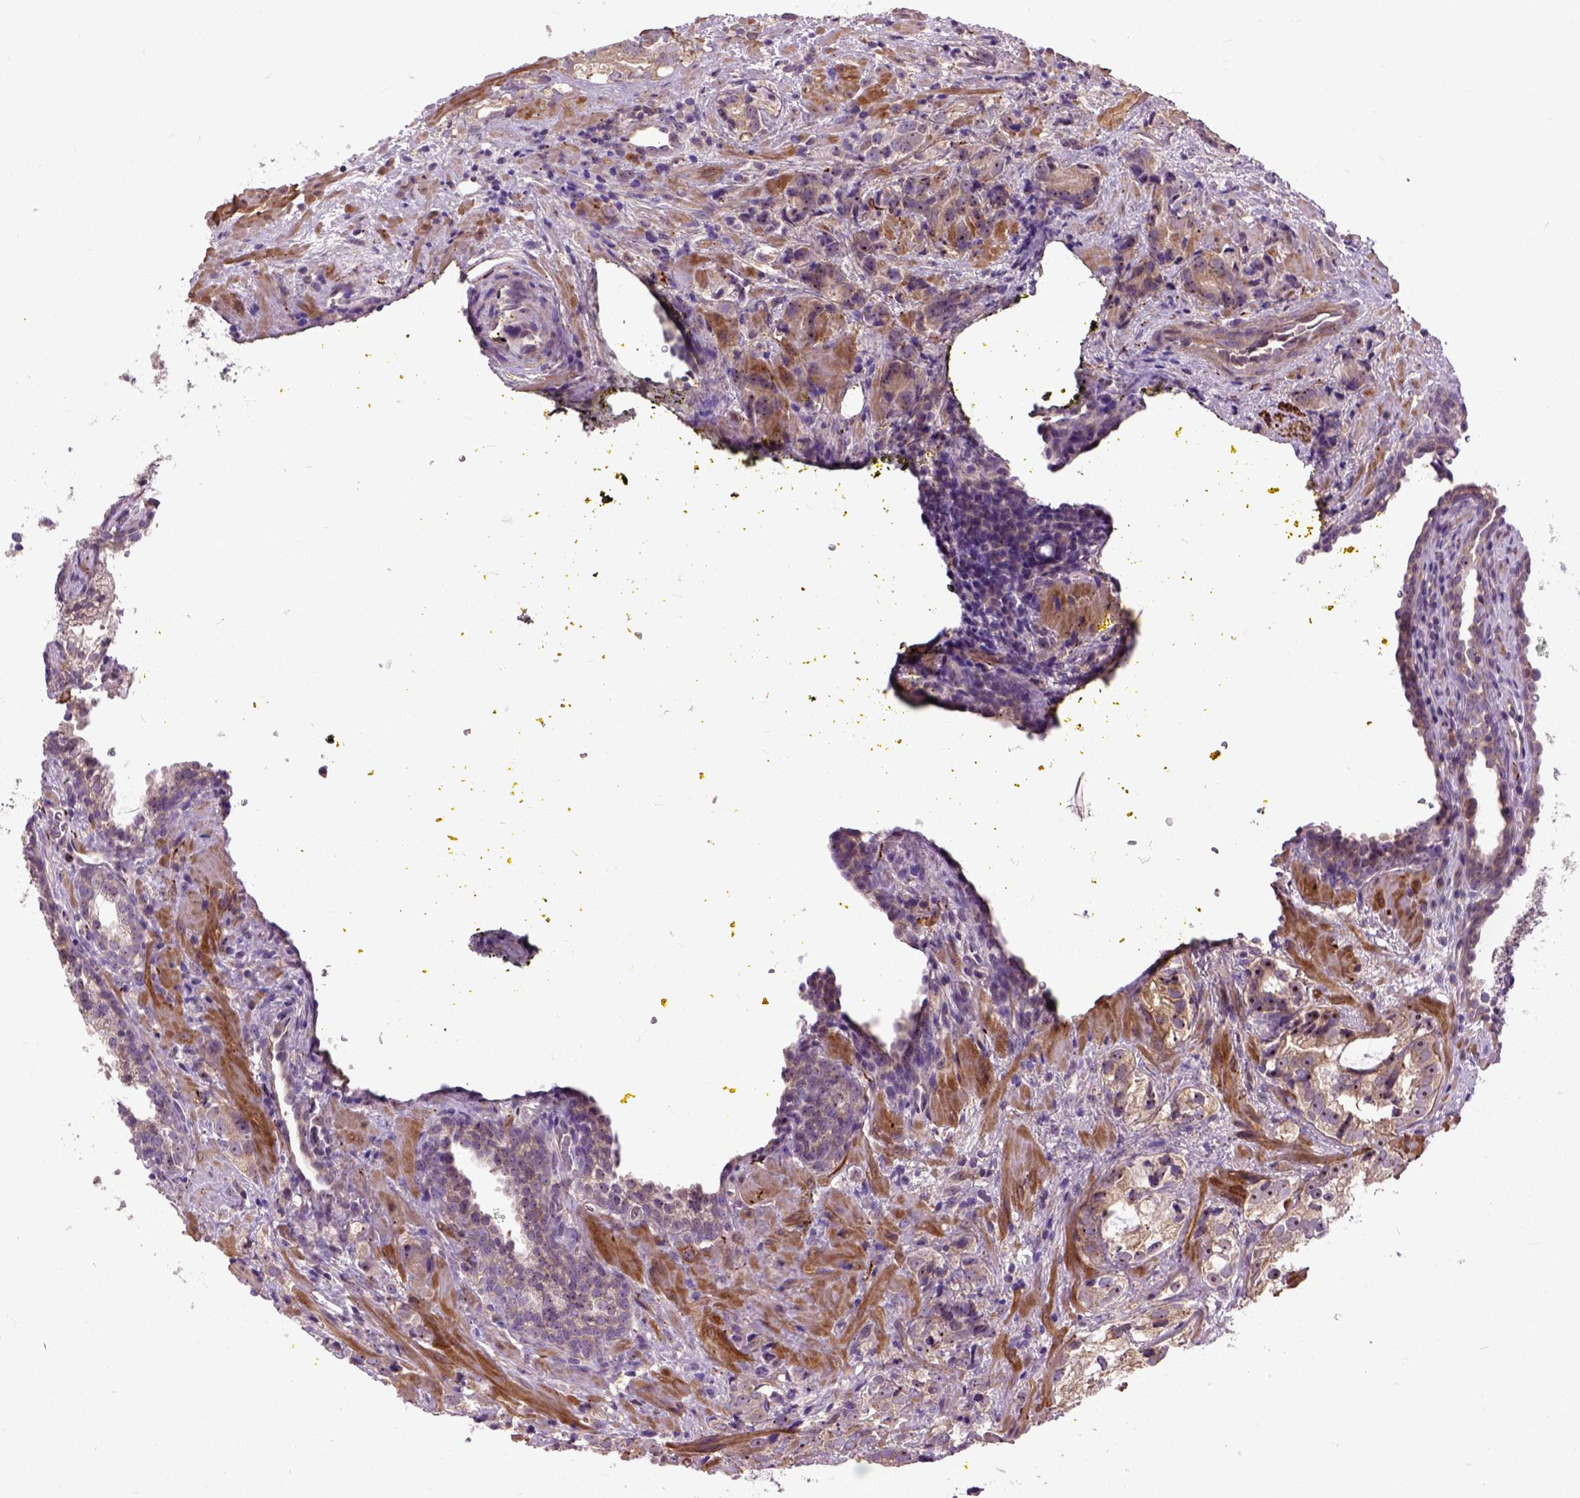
{"staining": {"intensity": "weak", "quantity": "25%-75%", "location": "cytoplasmic/membranous"}, "tissue": "prostate cancer", "cell_type": "Tumor cells", "image_type": "cancer", "snomed": [{"axis": "morphology", "description": "Adenocarcinoma, NOS"}, {"axis": "topography", "description": "Prostate and seminal vesicle, NOS"}], "caption": "This is an image of IHC staining of prostate cancer (adenocarcinoma), which shows weak positivity in the cytoplasmic/membranous of tumor cells.", "gene": "MAPT", "patient": {"sex": "male", "age": 63}}